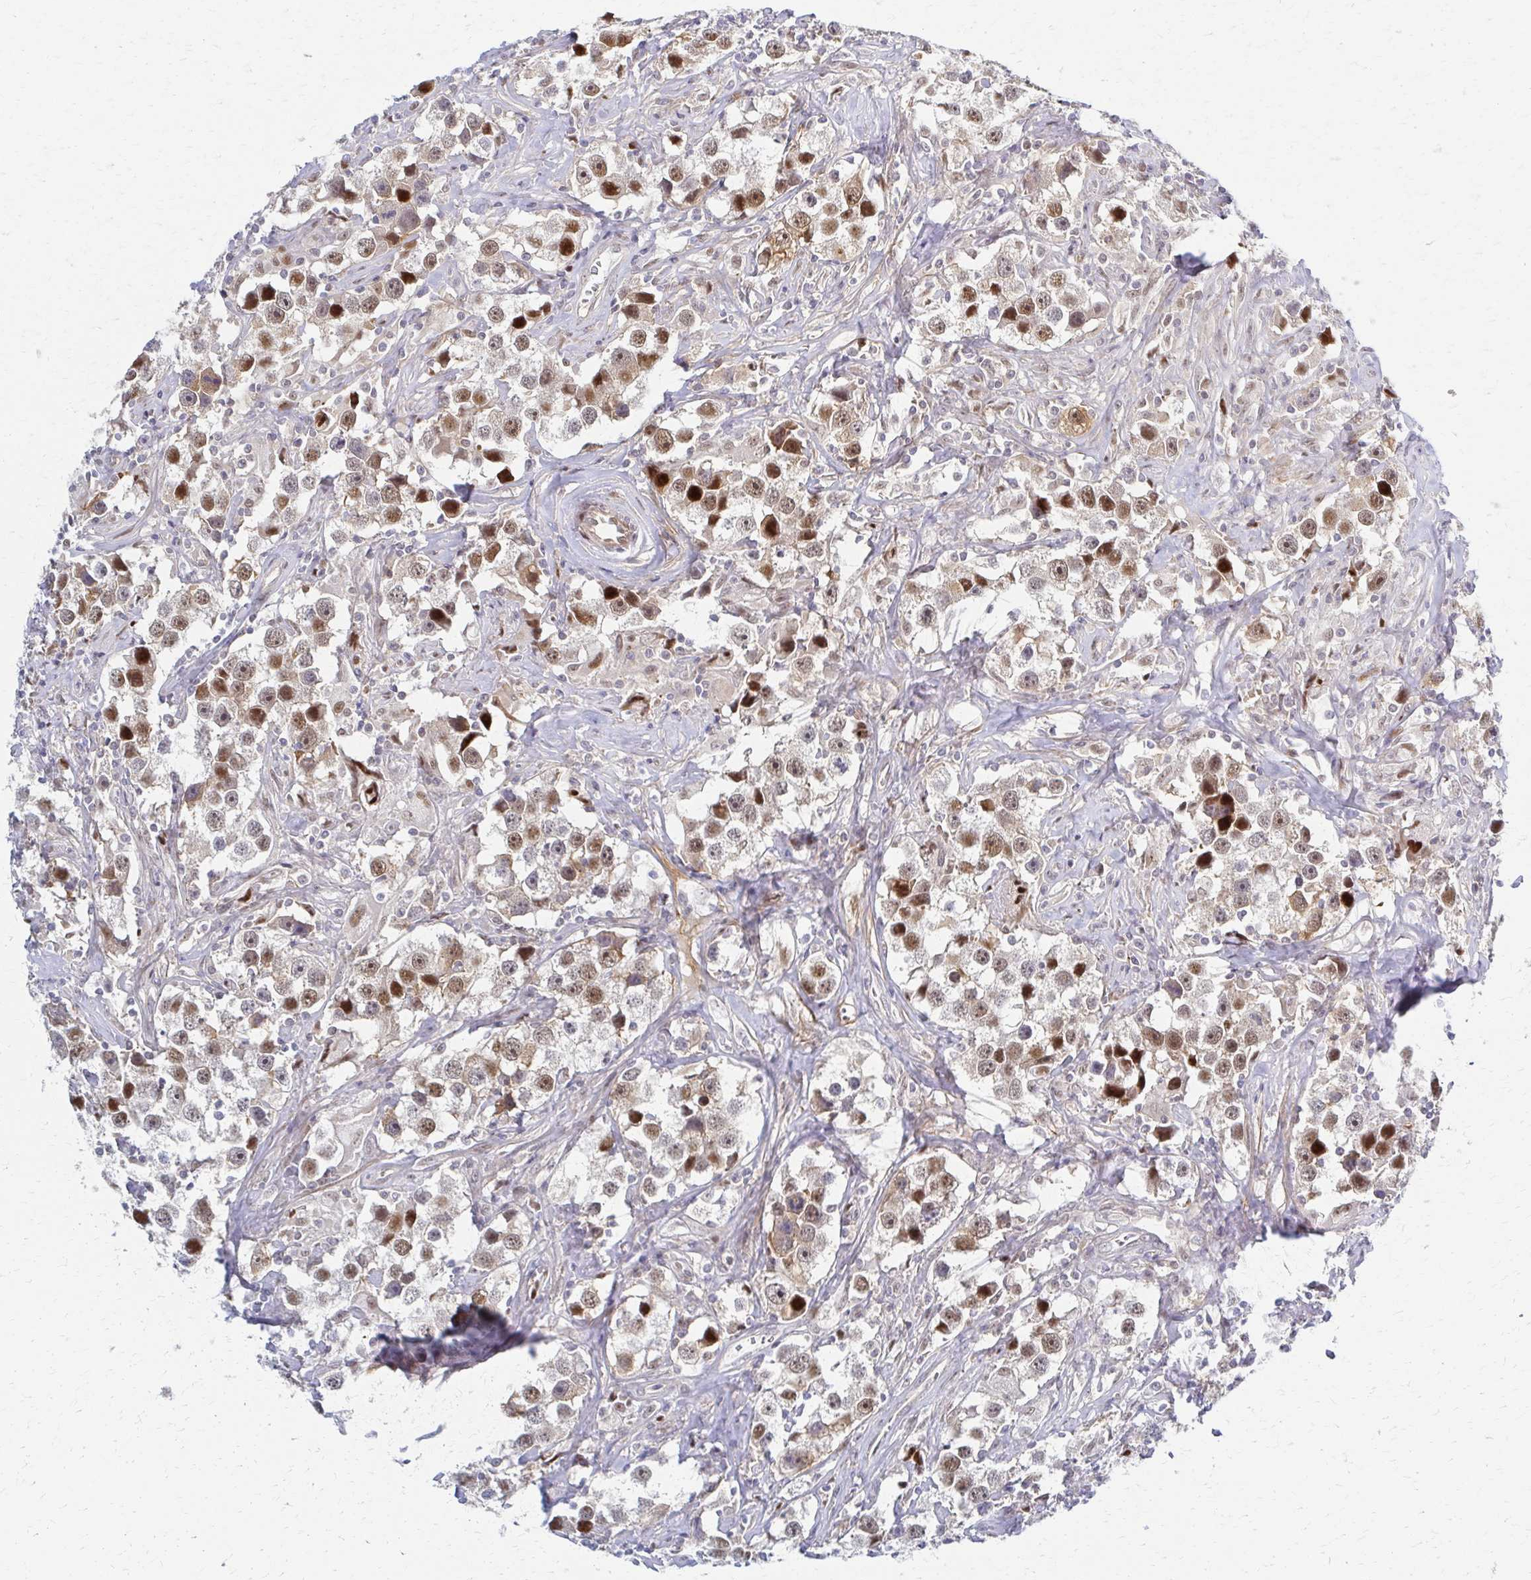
{"staining": {"intensity": "moderate", "quantity": ">75%", "location": "cytoplasmic/membranous,nuclear"}, "tissue": "testis cancer", "cell_type": "Tumor cells", "image_type": "cancer", "snomed": [{"axis": "morphology", "description": "Seminoma, NOS"}, {"axis": "topography", "description": "Testis"}], "caption": "This is an image of immunohistochemistry staining of testis cancer (seminoma), which shows moderate staining in the cytoplasmic/membranous and nuclear of tumor cells.", "gene": "PSMD7", "patient": {"sex": "male", "age": 49}}